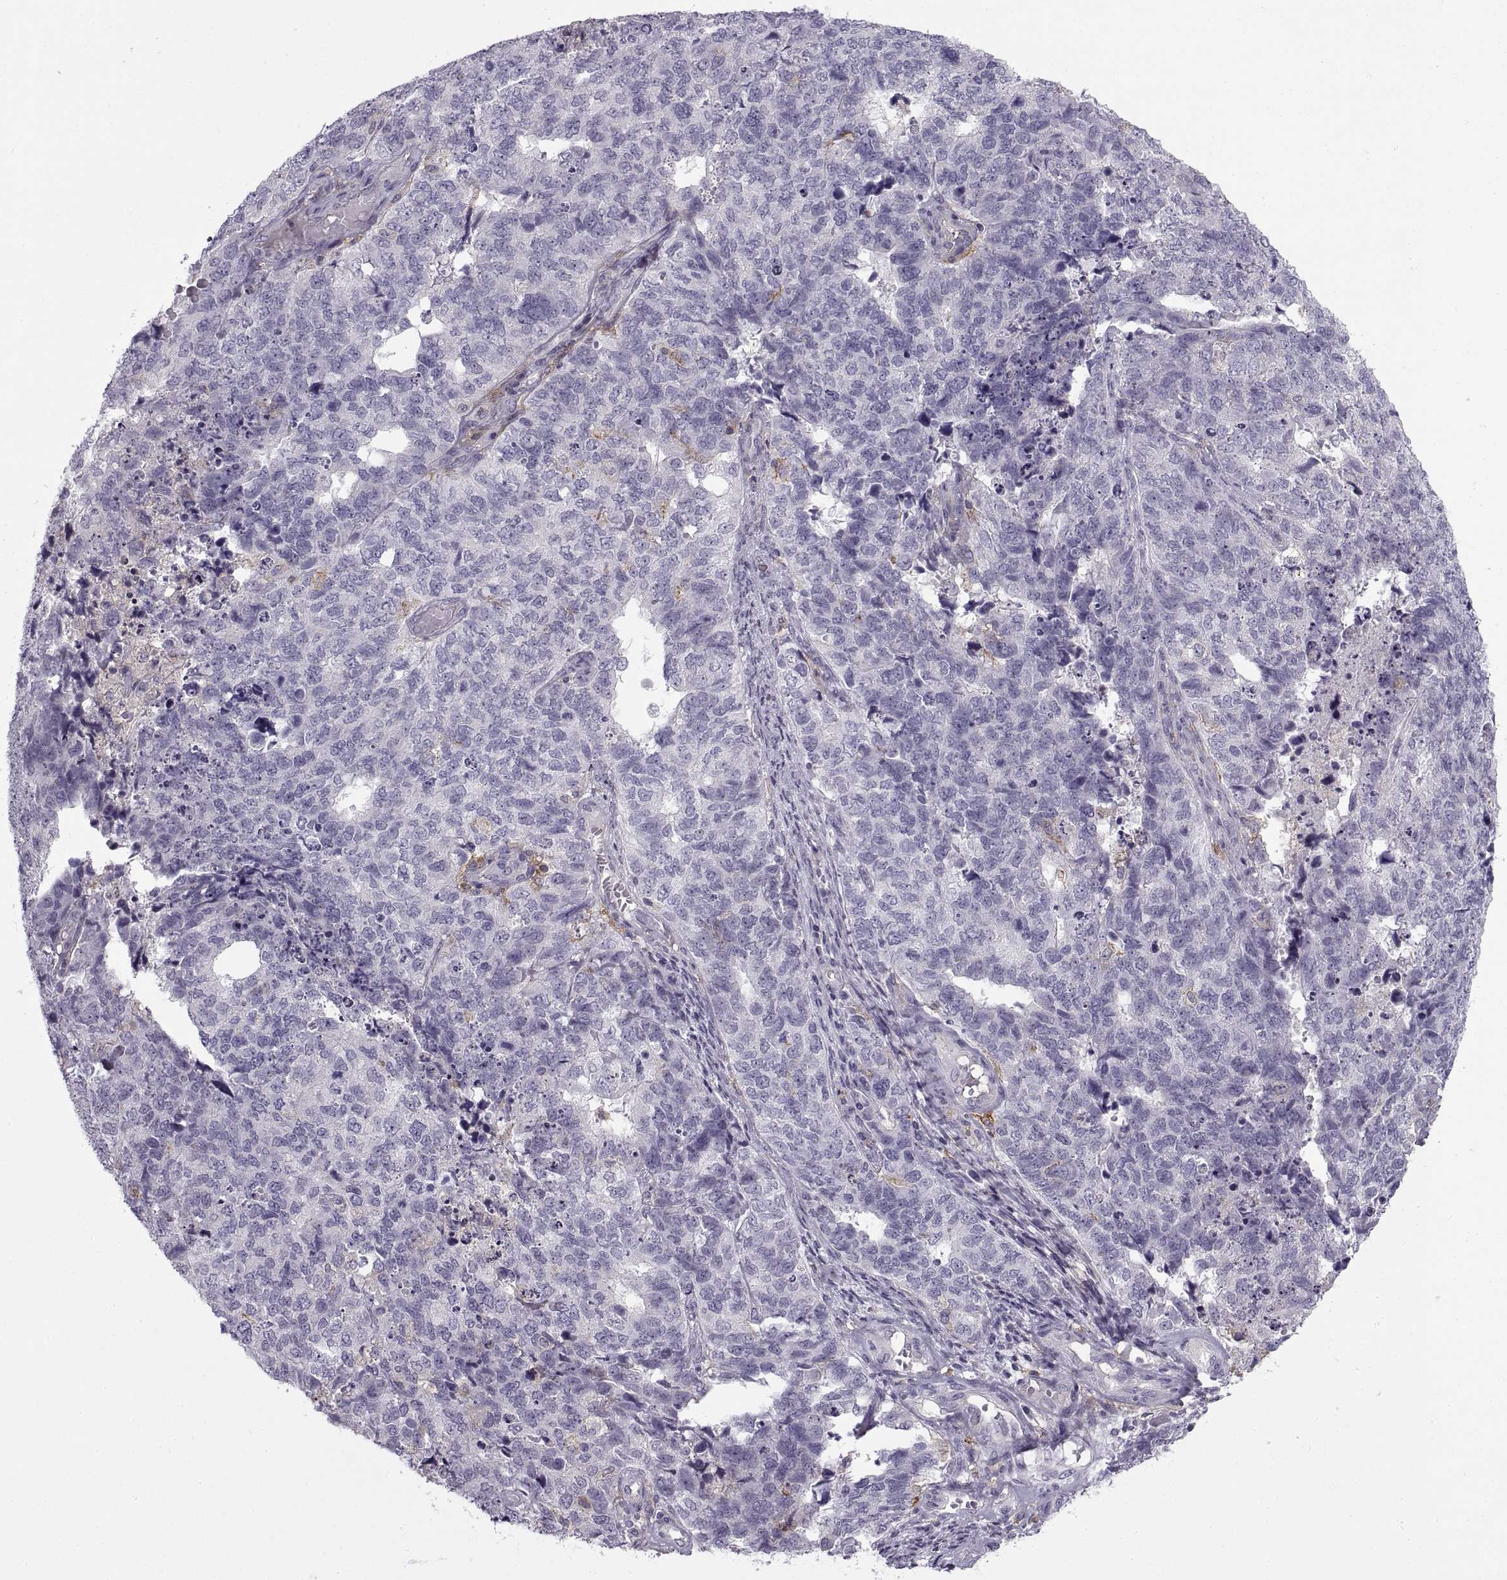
{"staining": {"intensity": "negative", "quantity": "none", "location": "none"}, "tissue": "cervical cancer", "cell_type": "Tumor cells", "image_type": "cancer", "snomed": [{"axis": "morphology", "description": "Squamous cell carcinoma, NOS"}, {"axis": "topography", "description": "Cervix"}], "caption": "DAB immunohistochemical staining of human cervical cancer (squamous cell carcinoma) demonstrates no significant staining in tumor cells.", "gene": "RALB", "patient": {"sex": "female", "age": 63}}